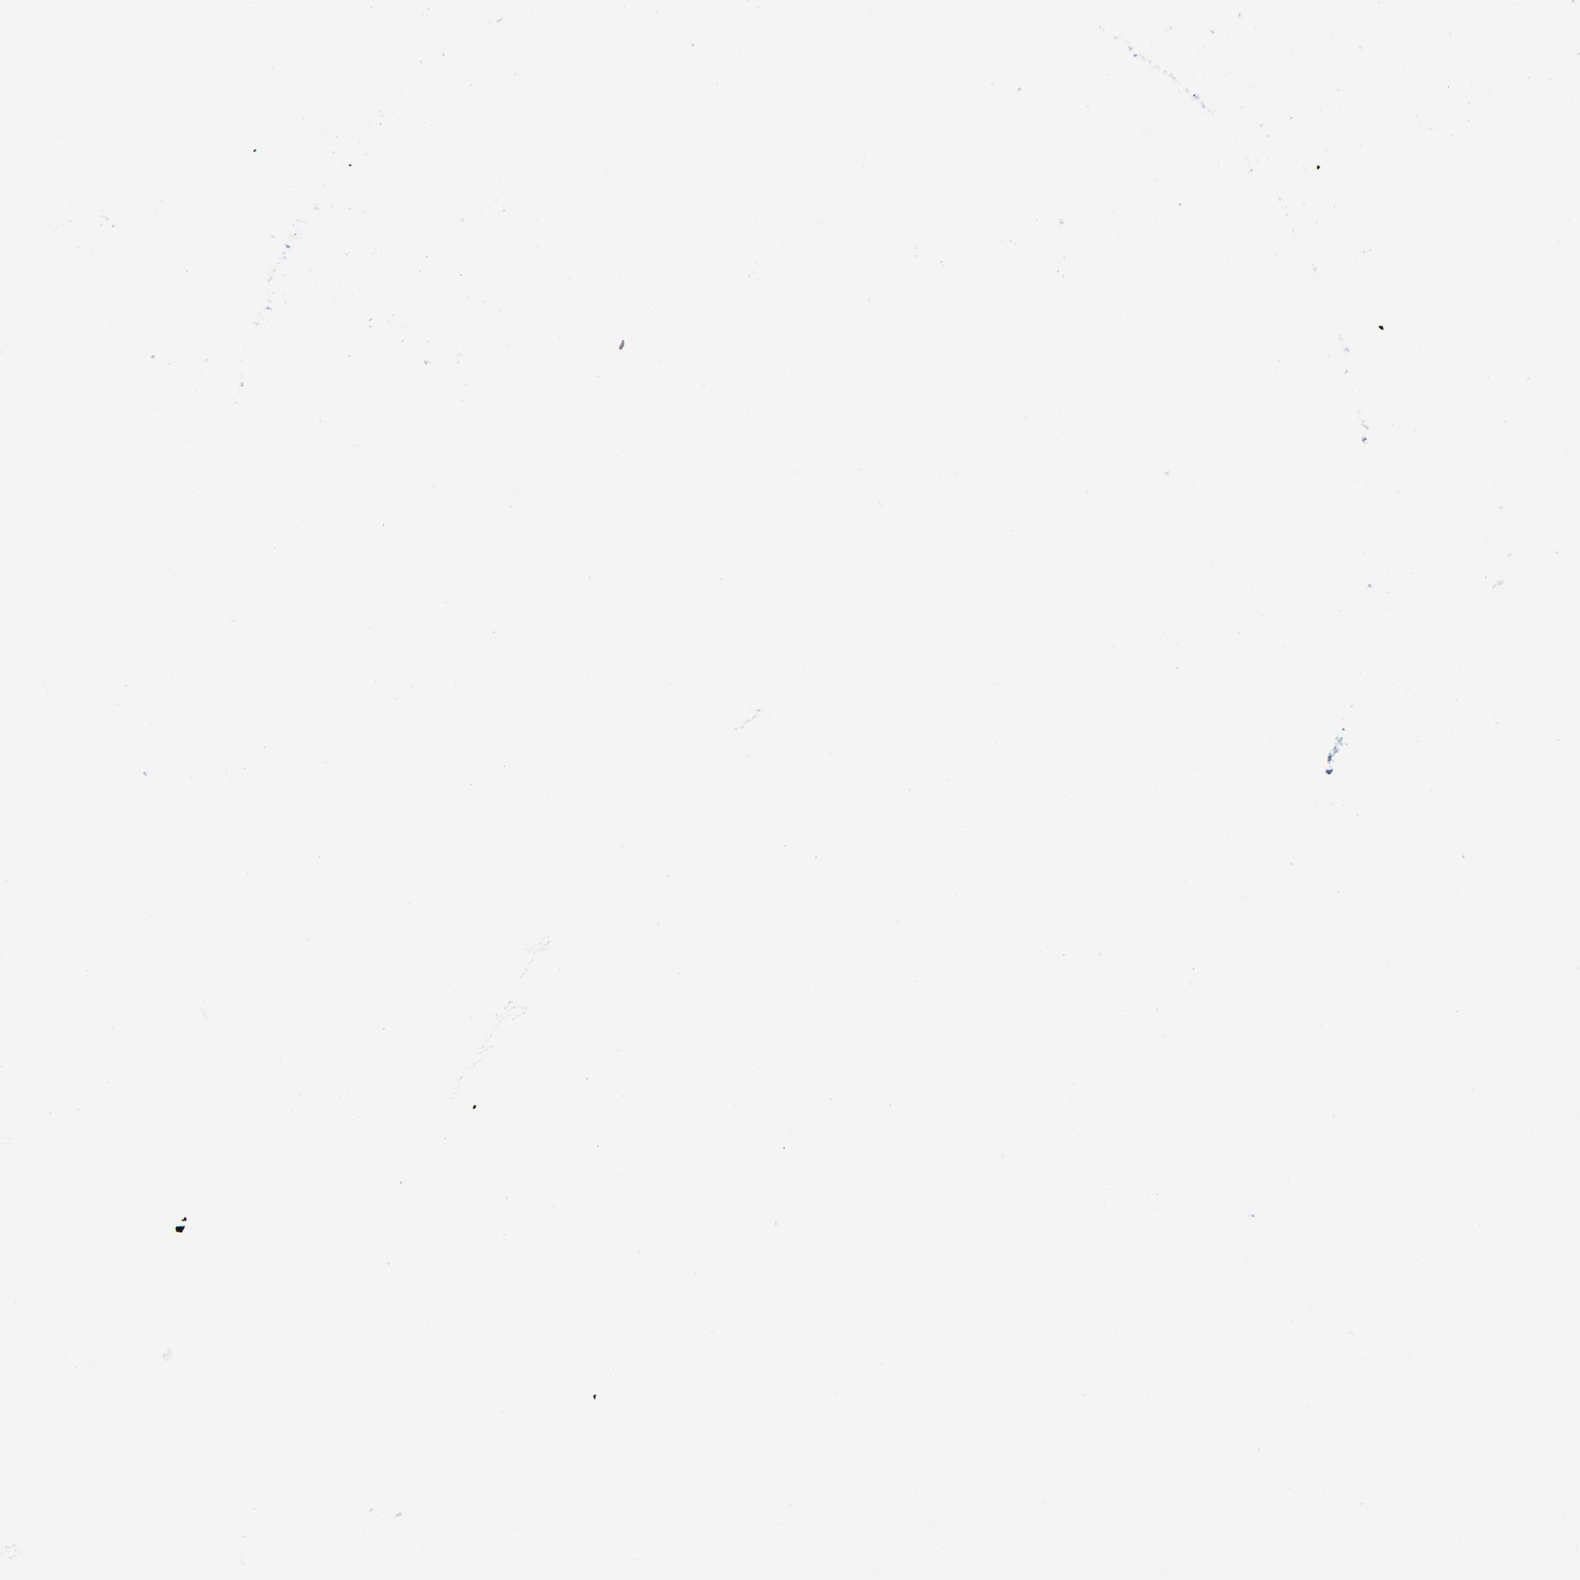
{"staining": {"intensity": "negative", "quantity": "none", "location": "none"}, "tissue": "pancreatic cancer", "cell_type": "Tumor cells", "image_type": "cancer", "snomed": [{"axis": "morphology", "description": "Adenocarcinoma, NOS"}, {"axis": "topography", "description": "Pancreas"}], "caption": "A high-resolution photomicrograph shows IHC staining of pancreatic cancer (adenocarcinoma), which shows no significant staining in tumor cells.", "gene": "LMNB2", "patient": {"sex": "male", "age": 70}}